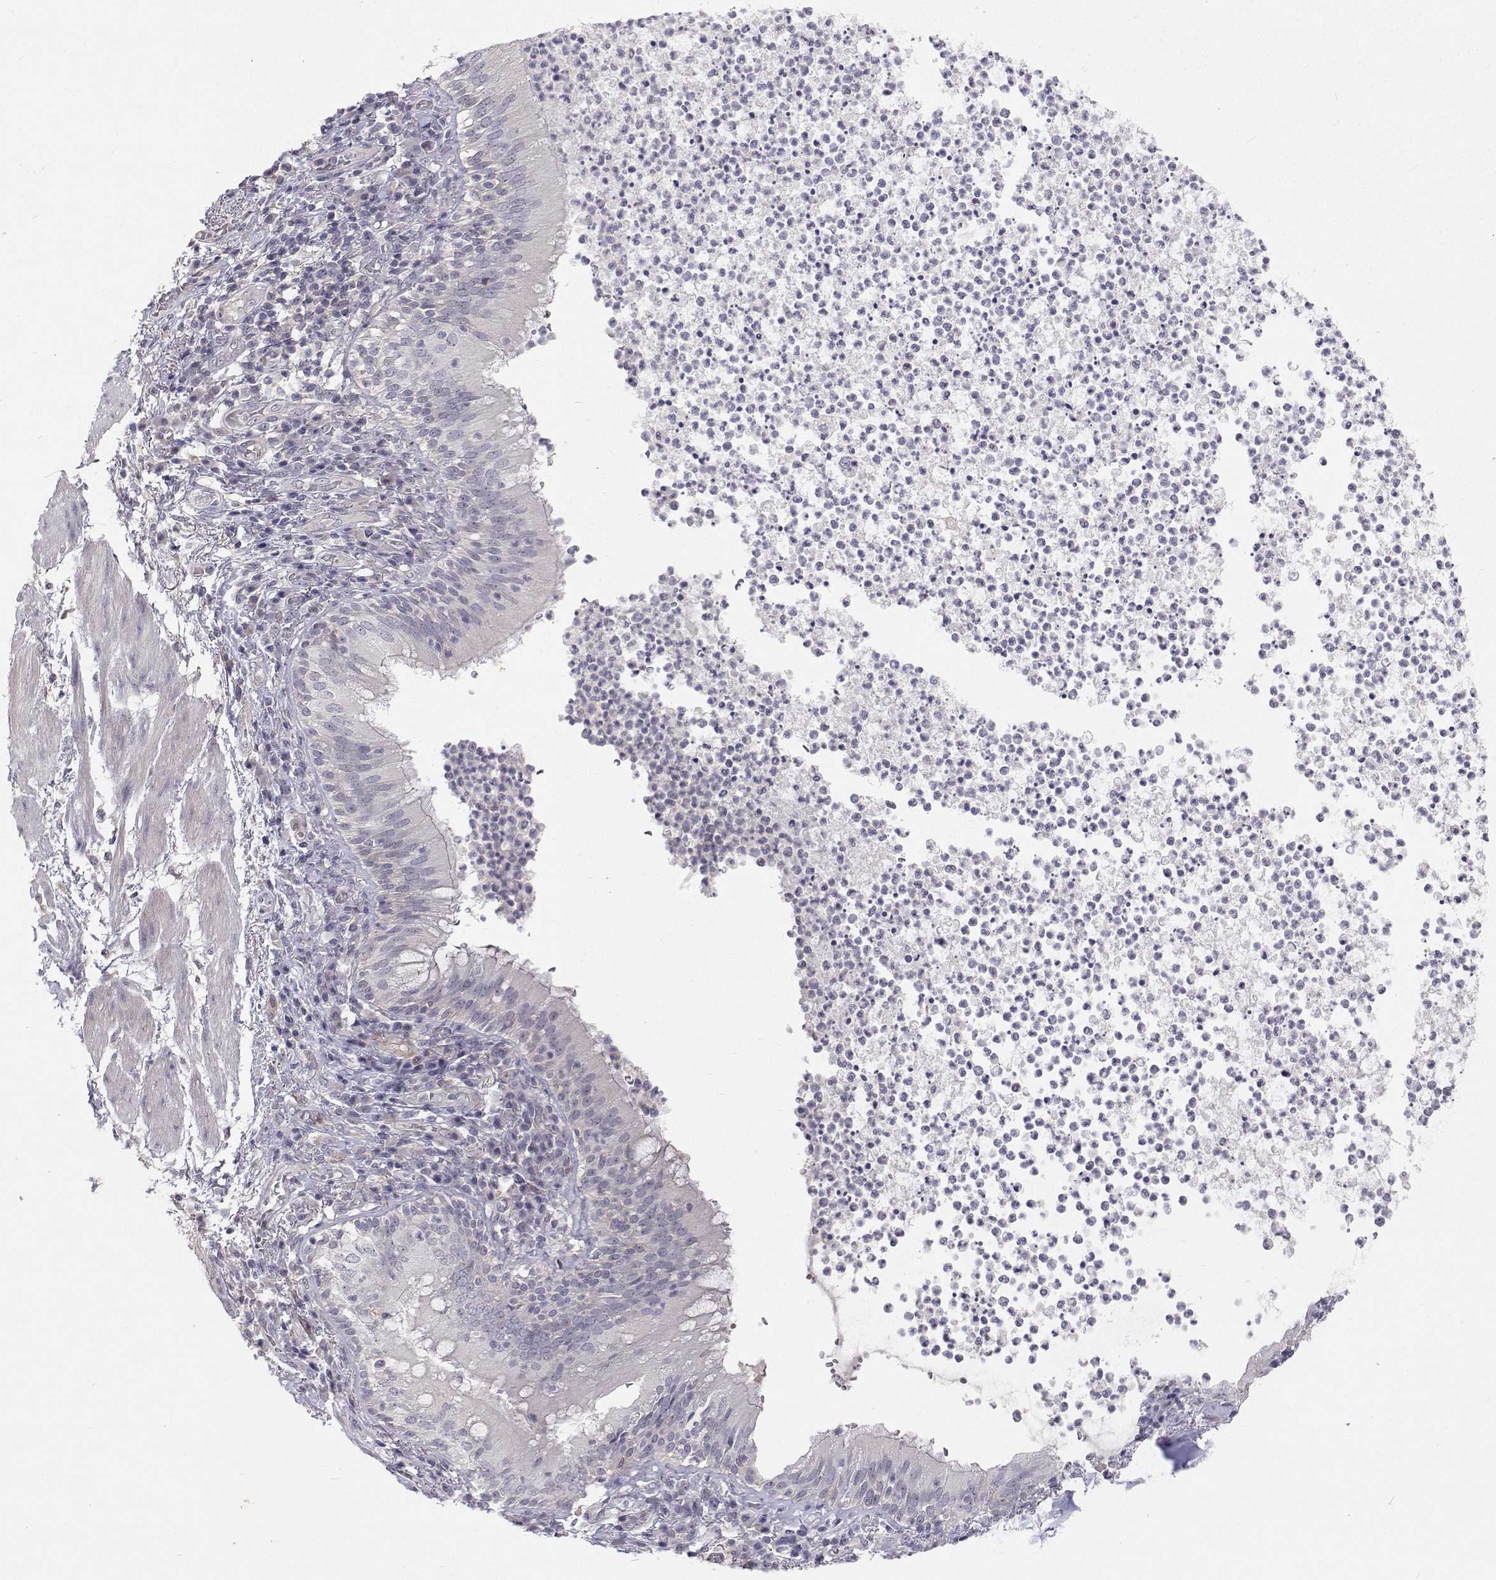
{"staining": {"intensity": "negative", "quantity": "none", "location": "none"}, "tissue": "bronchus", "cell_type": "Respiratory epithelial cells", "image_type": "normal", "snomed": [{"axis": "morphology", "description": "Normal tissue, NOS"}, {"axis": "topography", "description": "Lymph node"}, {"axis": "topography", "description": "Bronchus"}], "caption": "Protein analysis of benign bronchus shows no significant staining in respiratory epithelial cells.", "gene": "MYPN", "patient": {"sex": "male", "age": 56}}